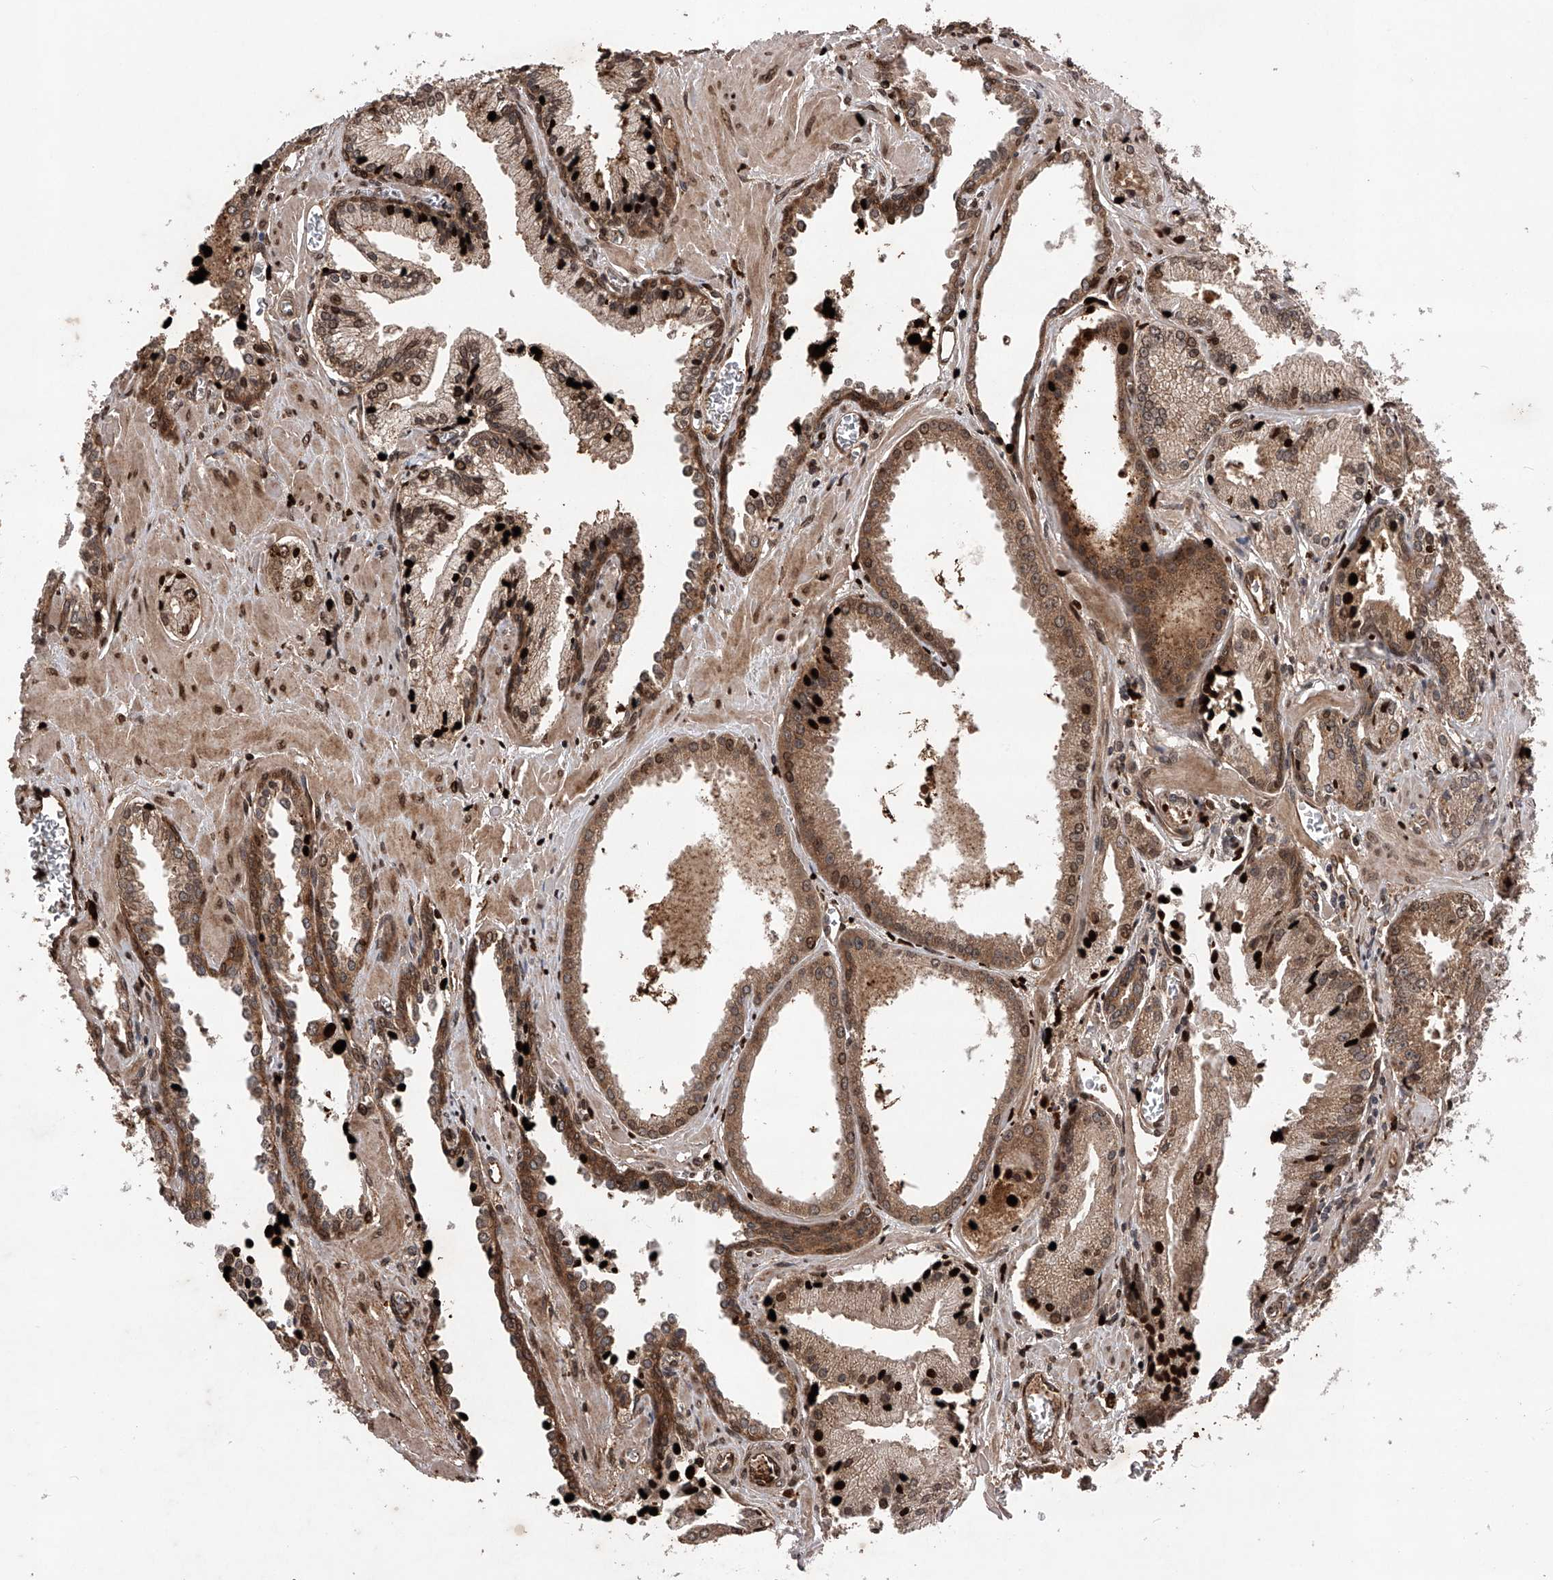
{"staining": {"intensity": "moderate", "quantity": ">75%", "location": "cytoplasmic/membranous,nuclear"}, "tissue": "prostate cancer", "cell_type": "Tumor cells", "image_type": "cancer", "snomed": [{"axis": "morphology", "description": "Adenocarcinoma, Low grade"}, {"axis": "topography", "description": "Prostate"}], "caption": "This histopathology image shows prostate cancer (adenocarcinoma (low-grade)) stained with immunohistochemistry to label a protein in brown. The cytoplasmic/membranous and nuclear of tumor cells show moderate positivity for the protein. Nuclei are counter-stained blue.", "gene": "MAP3K11", "patient": {"sex": "male", "age": 67}}